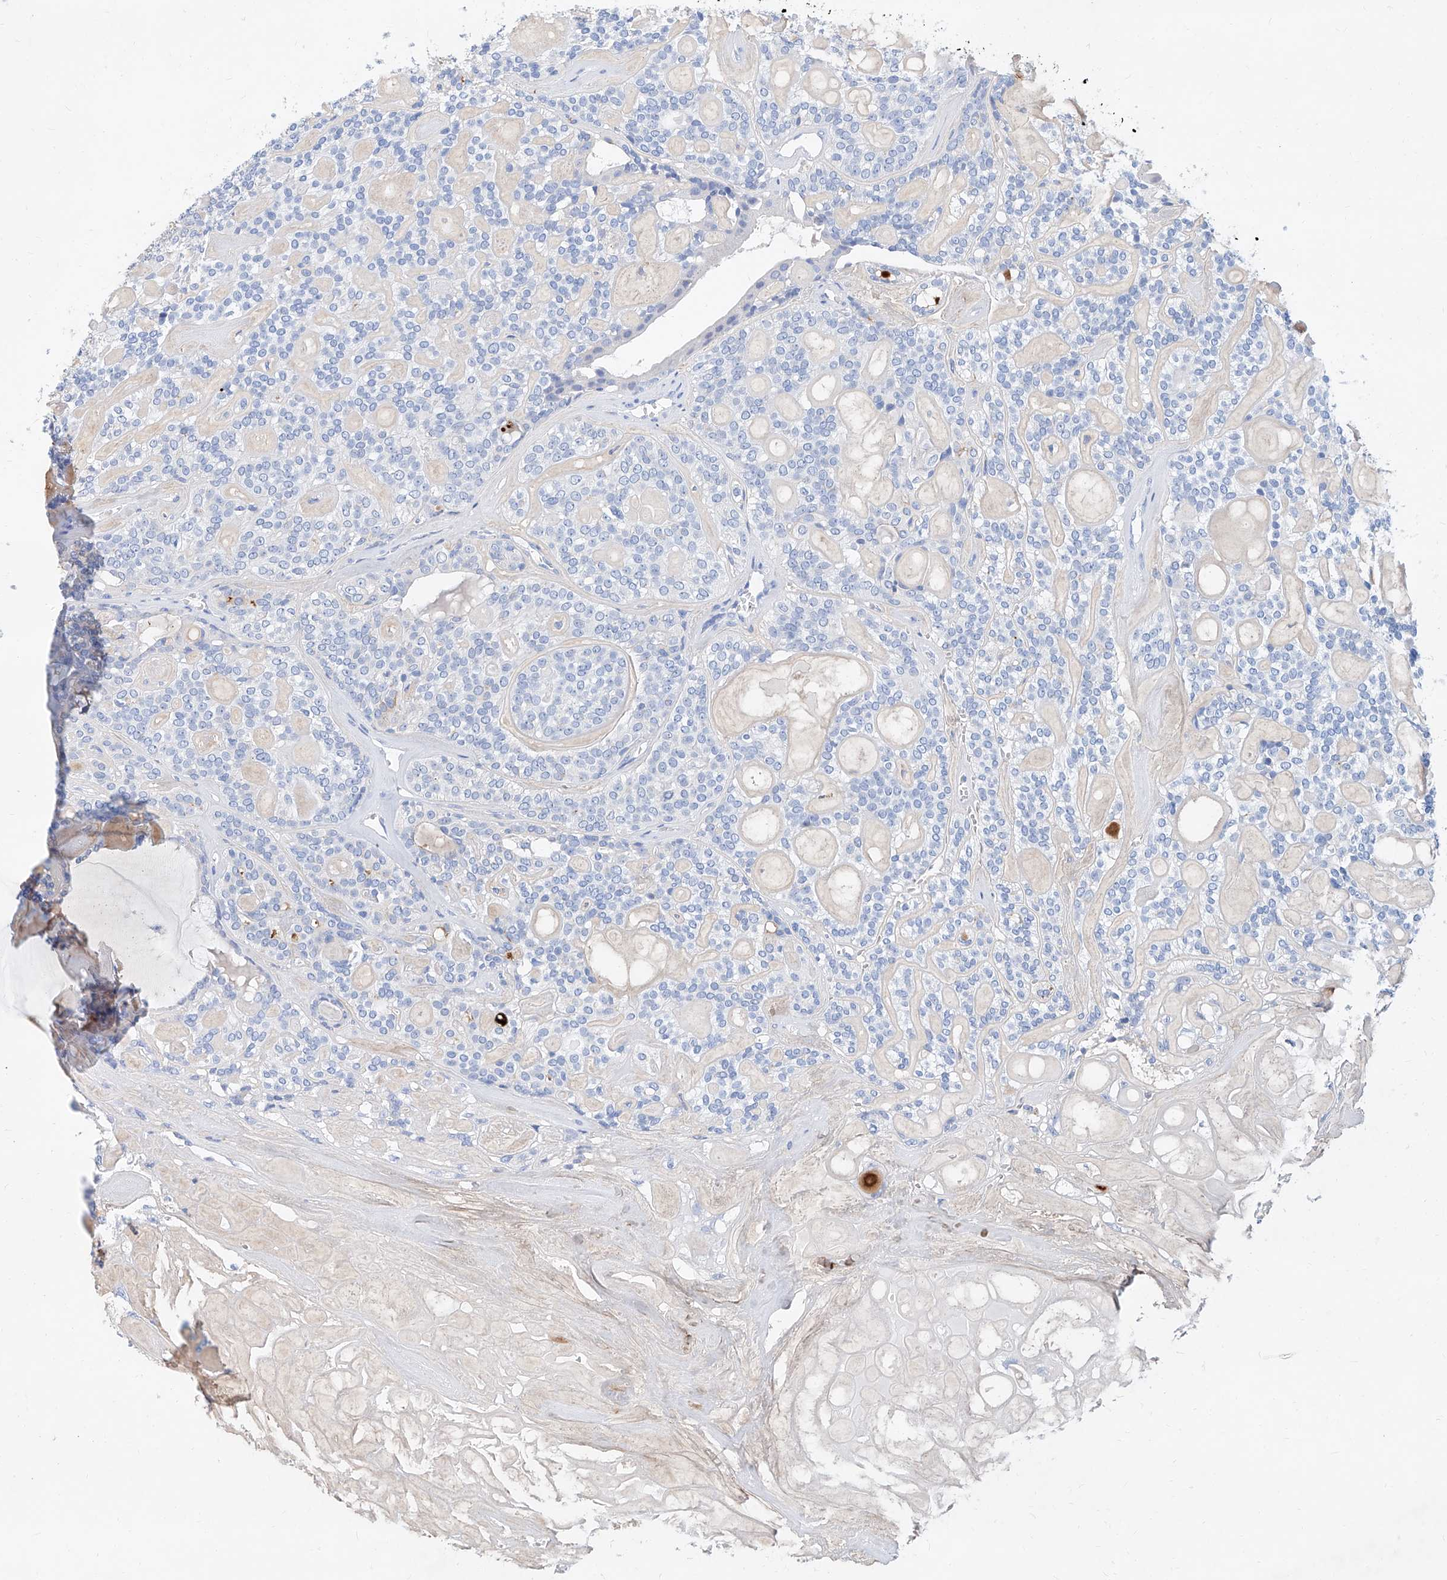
{"staining": {"intensity": "negative", "quantity": "none", "location": "none"}, "tissue": "head and neck cancer", "cell_type": "Tumor cells", "image_type": "cancer", "snomed": [{"axis": "morphology", "description": "Adenocarcinoma, NOS"}, {"axis": "topography", "description": "Head-Neck"}], "caption": "This is a photomicrograph of immunohistochemistry staining of head and neck adenocarcinoma, which shows no positivity in tumor cells.", "gene": "SLC25A29", "patient": {"sex": "male", "age": 66}}